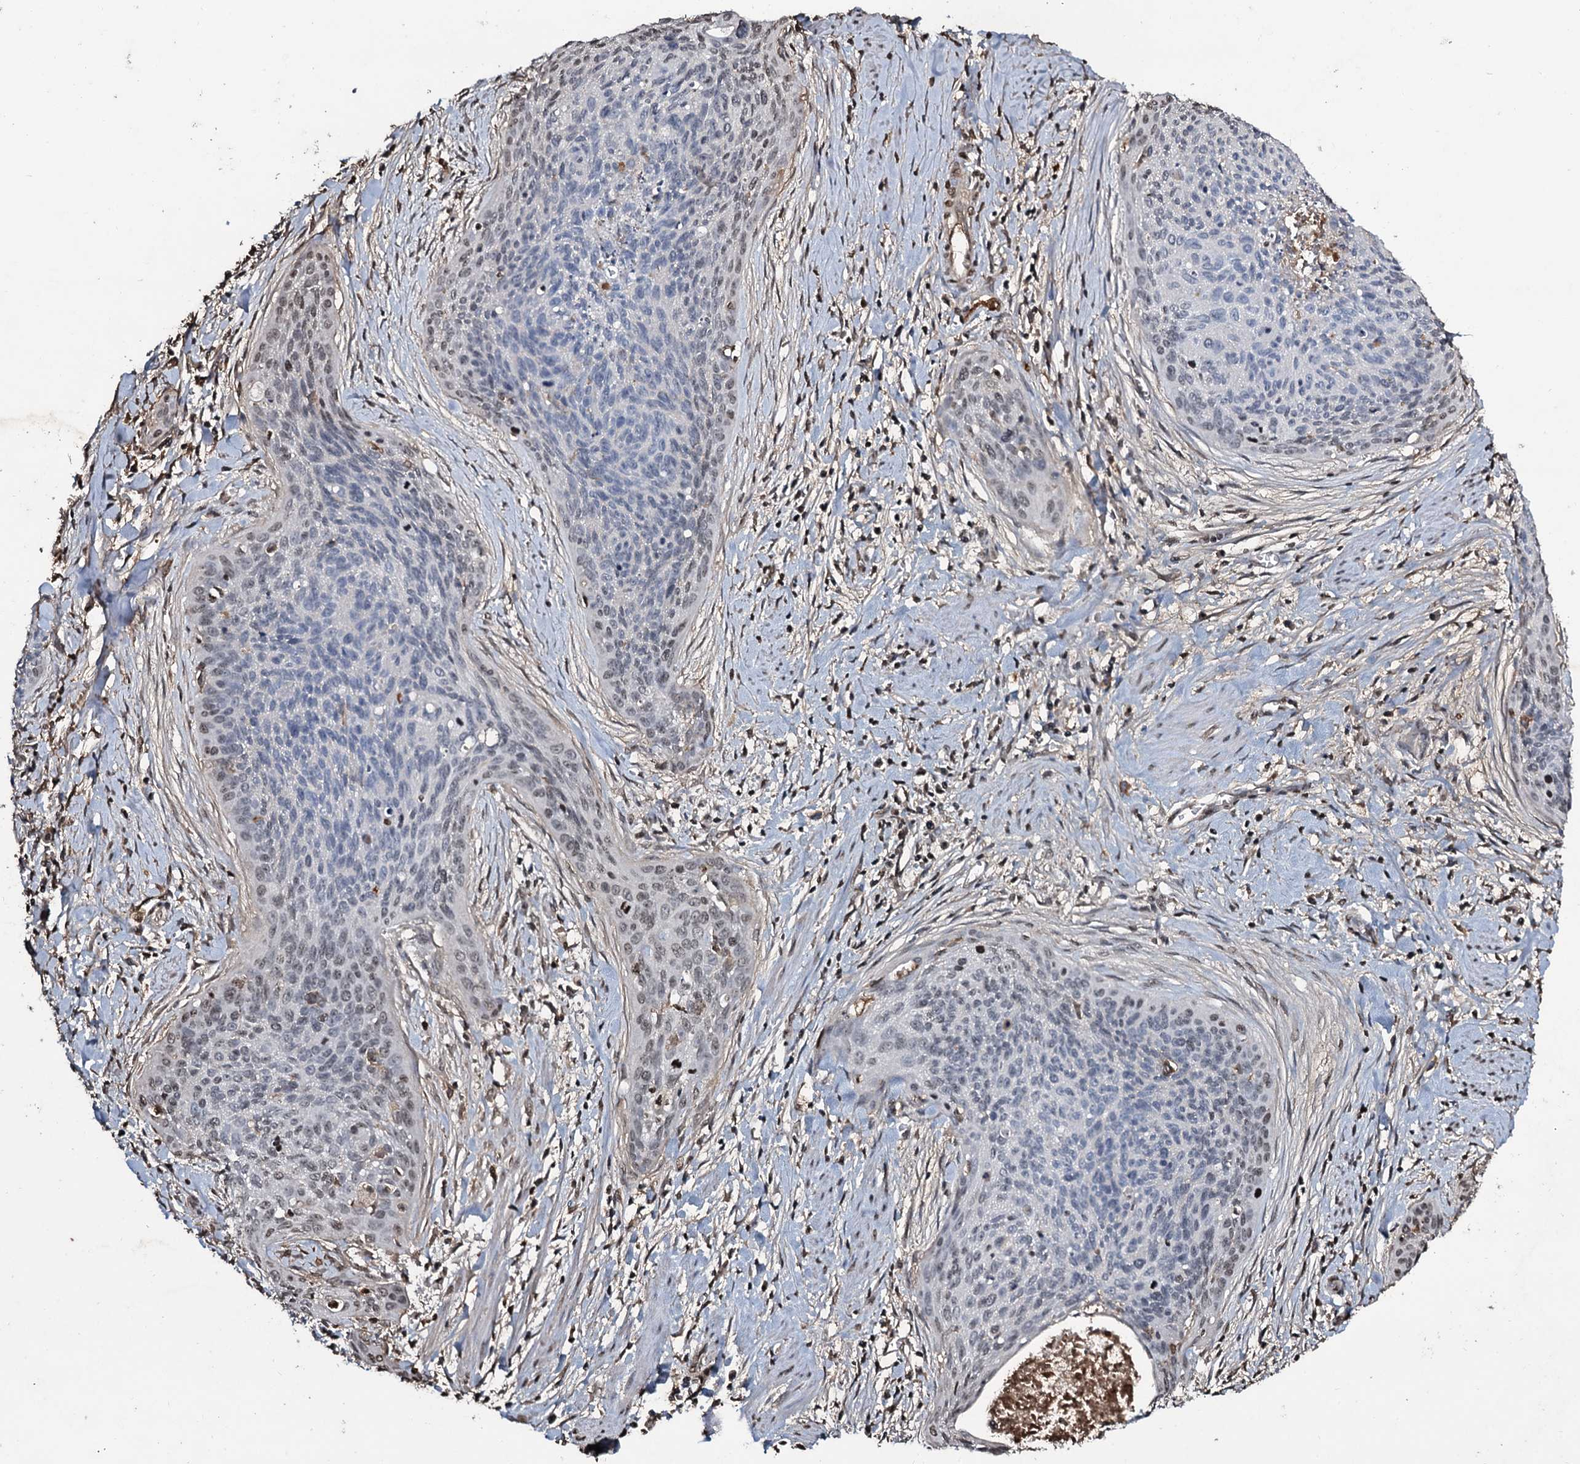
{"staining": {"intensity": "weak", "quantity": "25%-75%", "location": "nuclear"}, "tissue": "cervical cancer", "cell_type": "Tumor cells", "image_type": "cancer", "snomed": [{"axis": "morphology", "description": "Squamous cell carcinoma, NOS"}, {"axis": "topography", "description": "Cervix"}], "caption": "Immunohistochemistry (IHC) of cervical squamous cell carcinoma shows low levels of weak nuclear staining in about 25%-75% of tumor cells.", "gene": "EDN1", "patient": {"sex": "female", "age": 55}}